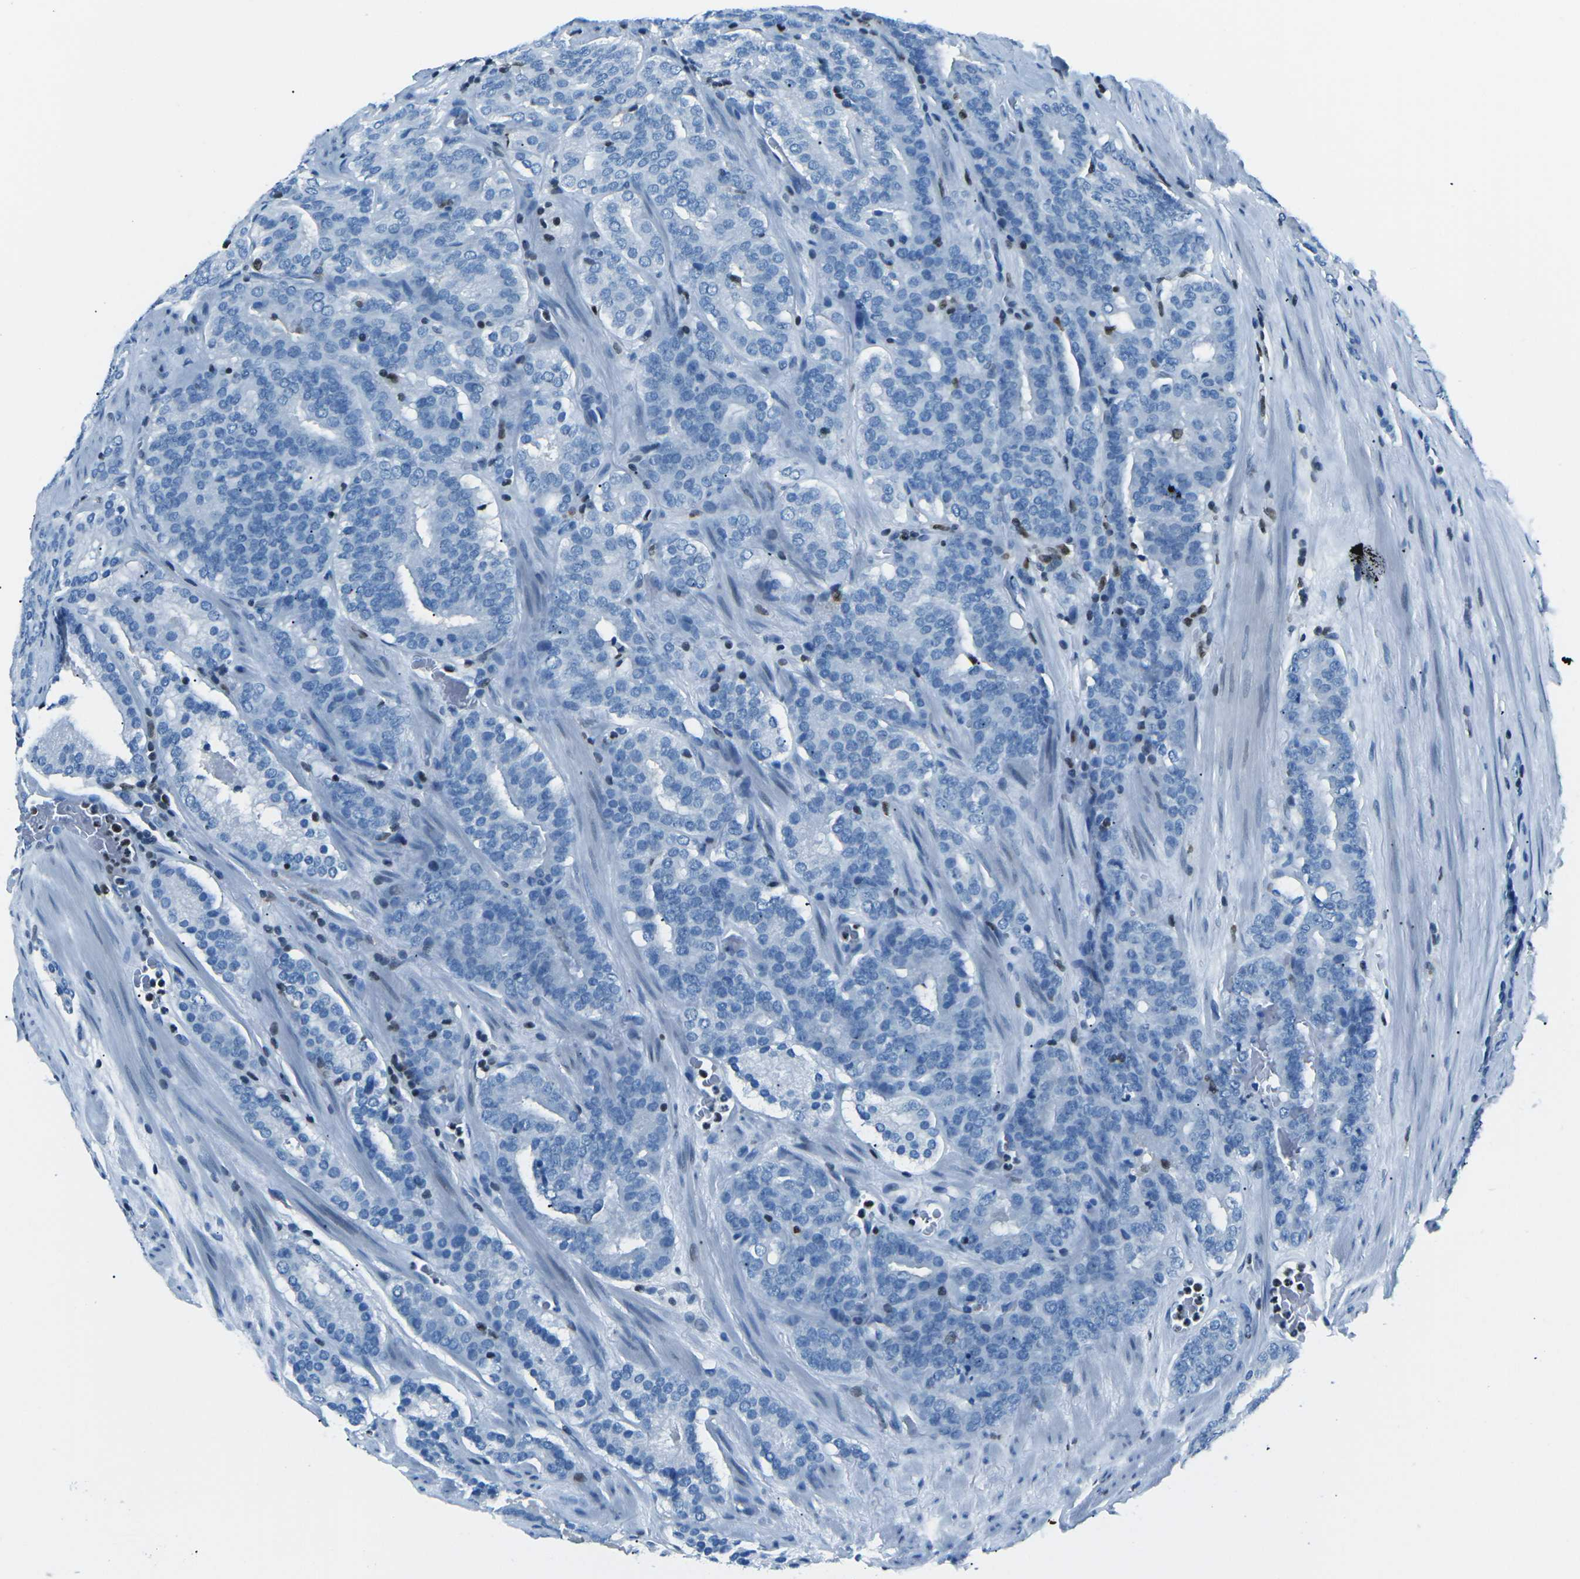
{"staining": {"intensity": "negative", "quantity": "none", "location": "none"}, "tissue": "prostate cancer", "cell_type": "Tumor cells", "image_type": "cancer", "snomed": [{"axis": "morphology", "description": "Adenocarcinoma, Low grade"}, {"axis": "topography", "description": "Prostate"}], "caption": "This photomicrograph is of prostate cancer (adenocarcinoma (low-grade)) stained with immunohistochemistry (IHC) to label a protein in brown with the nuclei are counter-stained blue. There is no positivity in tumor cells. Nuclei are stained in blue.", "gene": "CELF2", "patient": {"sex": "male", "age": 69}}